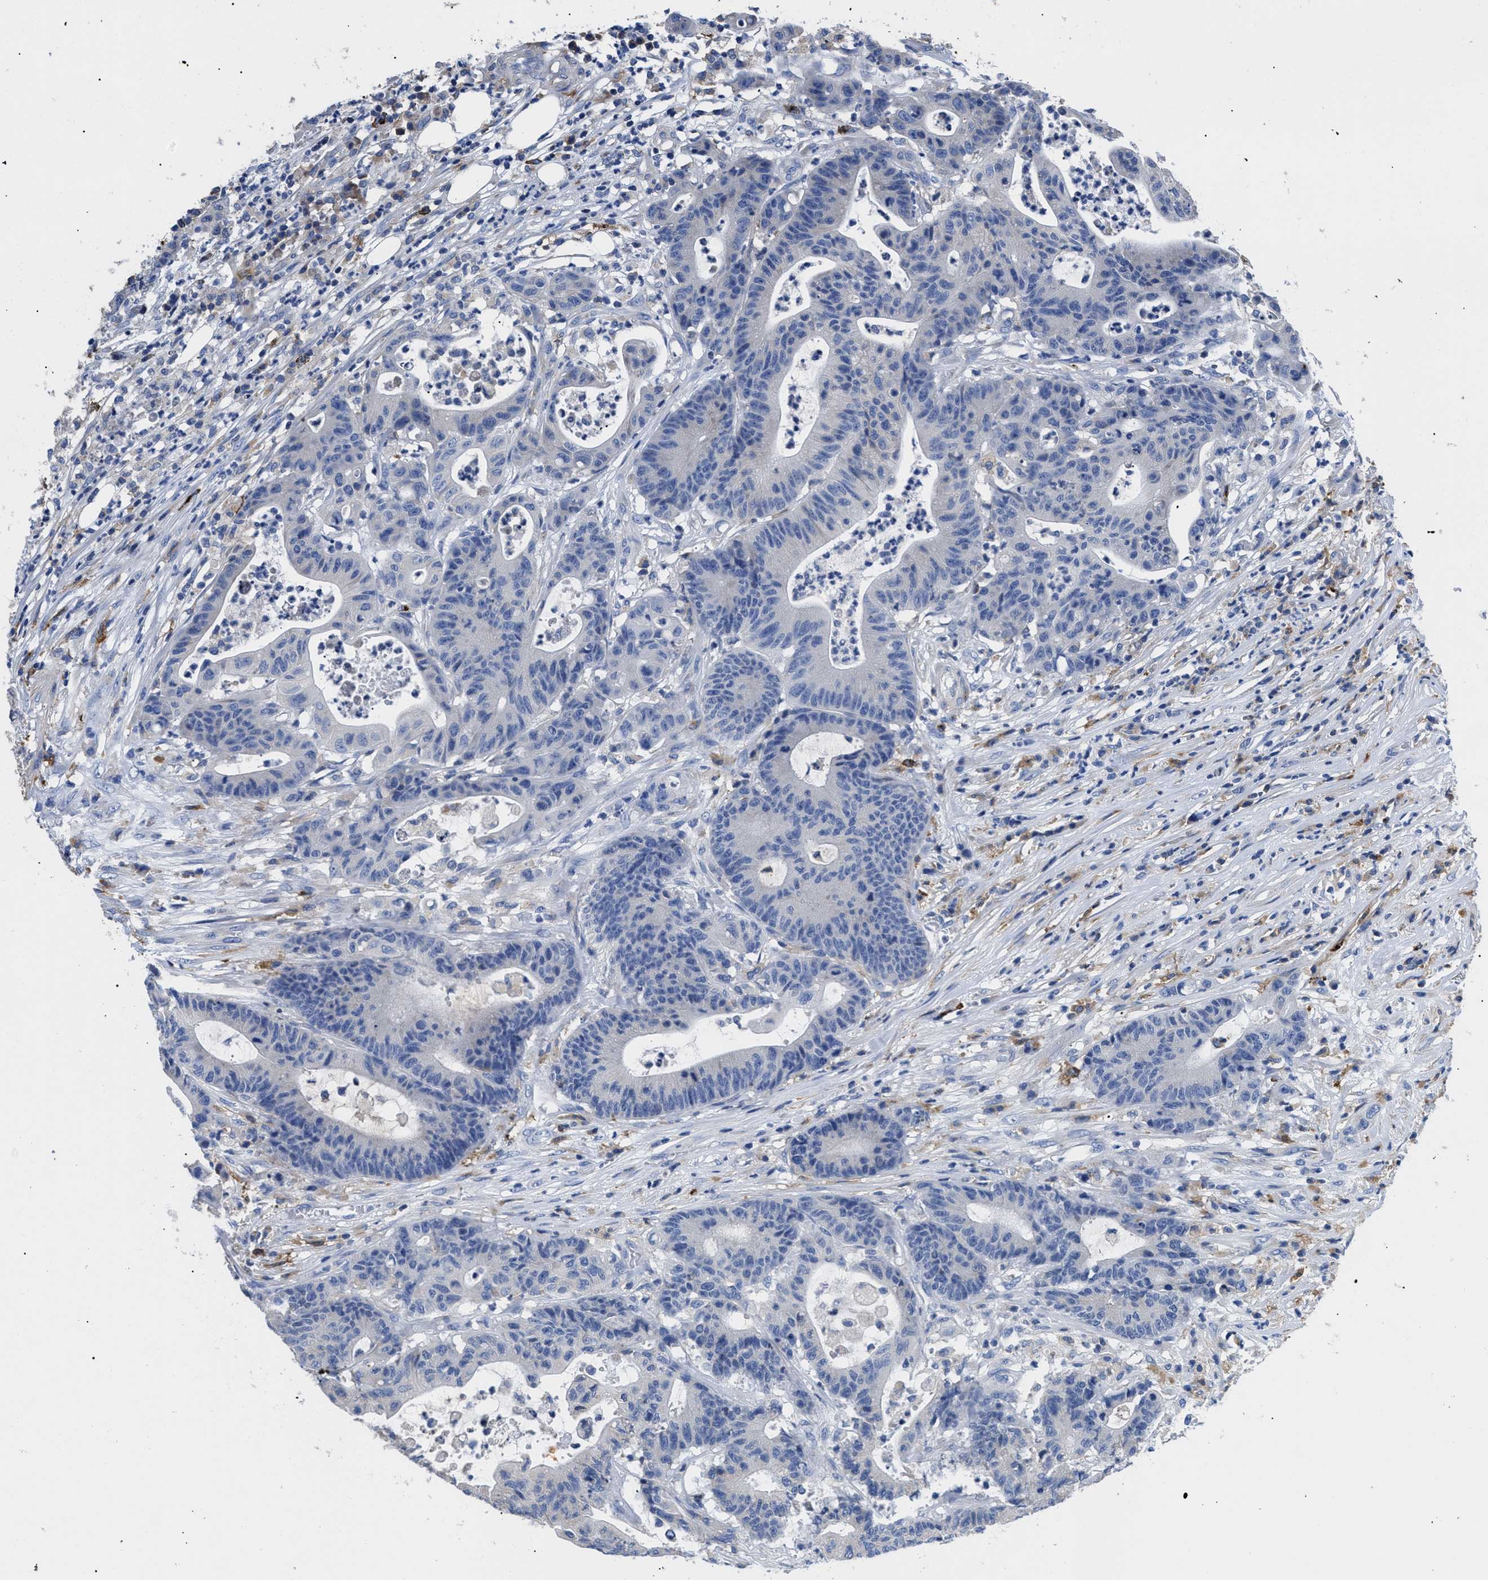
{"staining": {"intensity": "negative", "quantity": "none", "location": "none"}, "tissue": "colorectal cancer", "cell_type": "Tumor cells", "image_type": "cancer", "snomed": [{"axis": "morphology", "description": "Adenocarcinoma, NOS"}, {"axis": "topography", "description": "Colon"}], "caption": "IHC of colorectal adenocarcinoma demonstrates no staining in tumor cells.", "gene": "HLA-DPA1", "patient": {"sex": "female", "age": 84}}